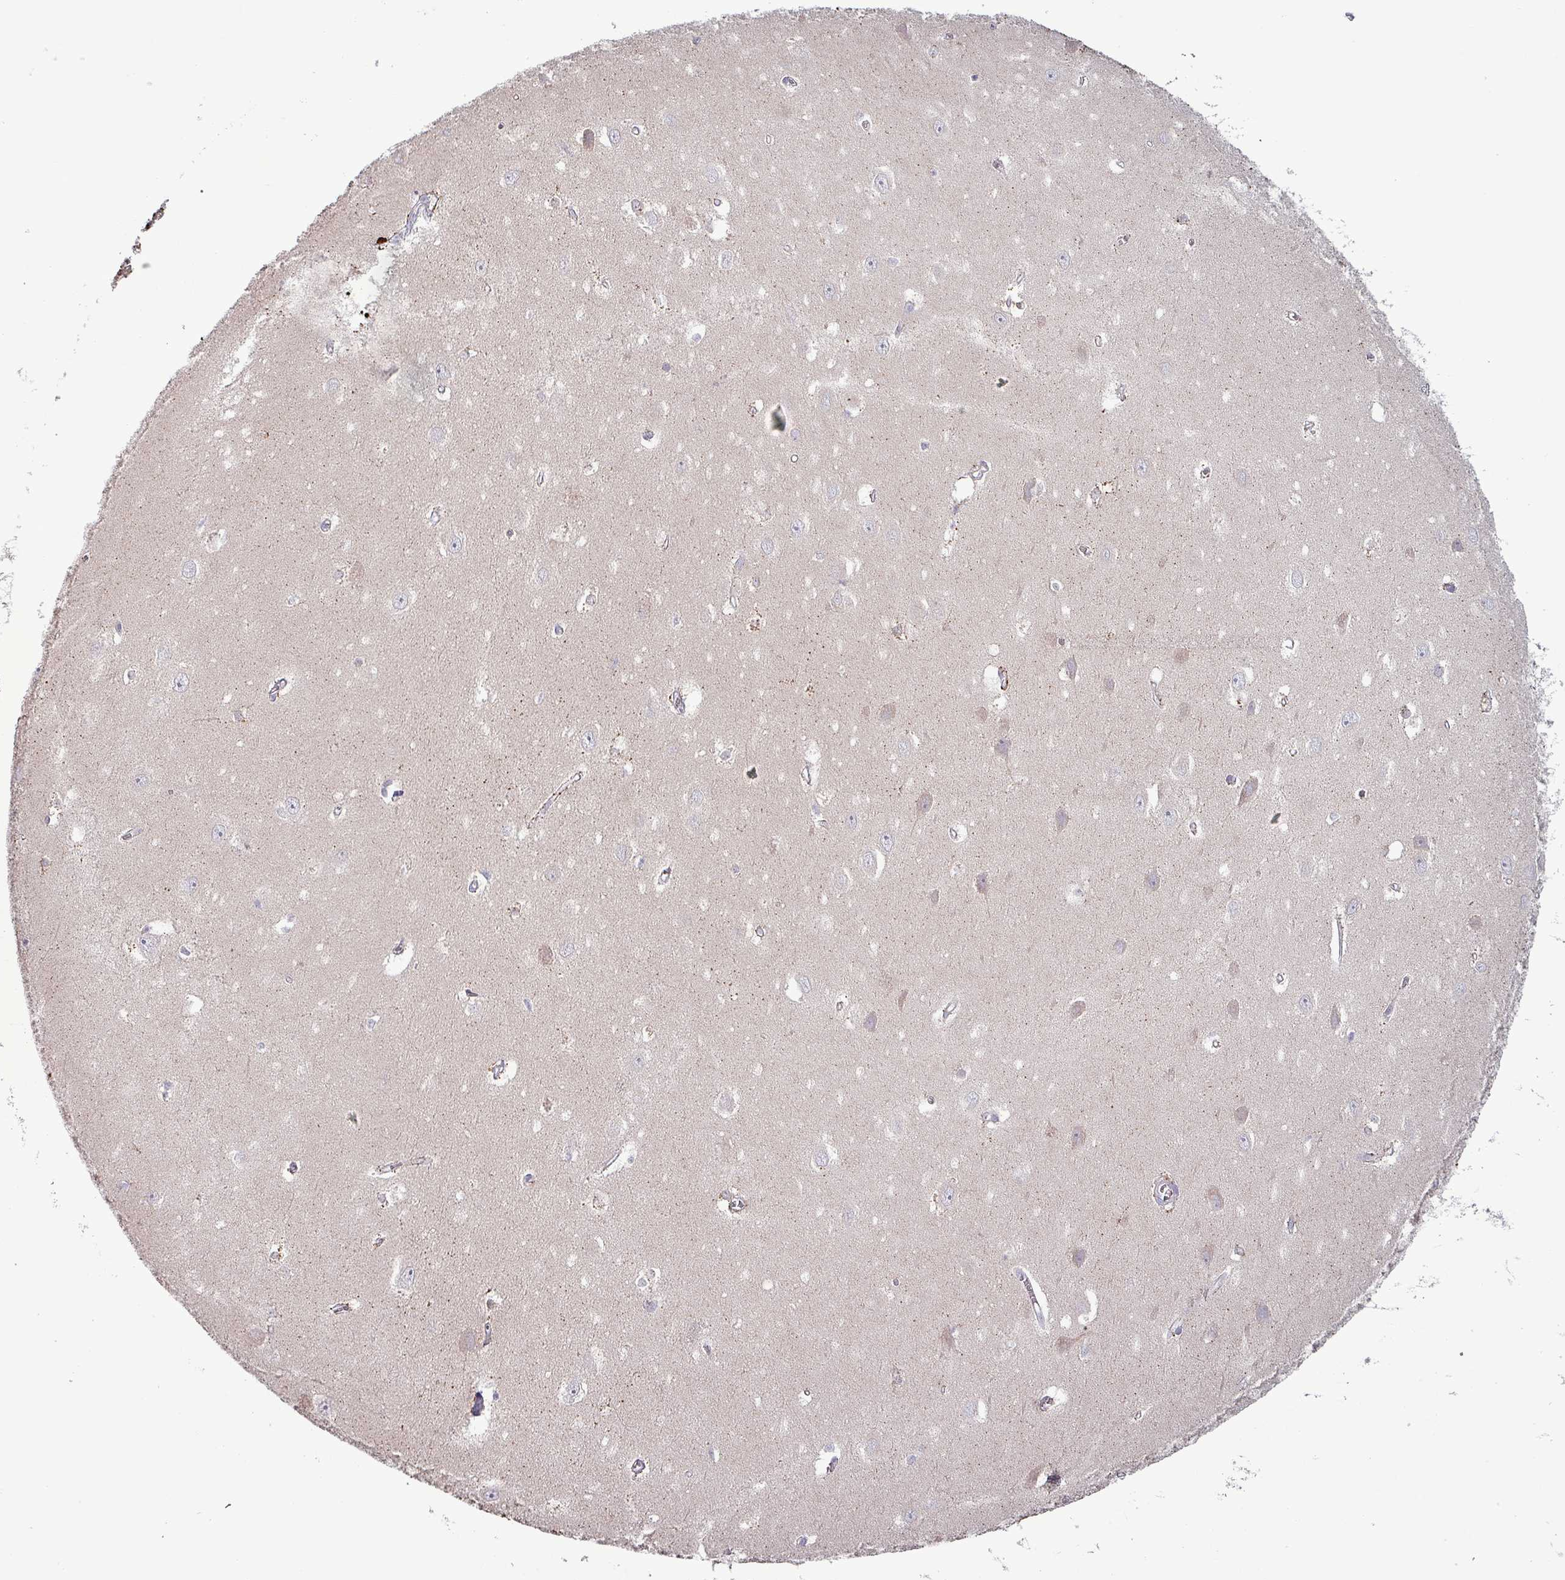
{"staining": {"intensity": "strong", "quantity": "<25%", "location": "cytoplasmic/membranous"}, "tissue": "hippocampus", "cell_type": "Glial cells", "image_type": "normal", "snomed": [{"axis": "morphology", "description": "Normal tissue, NOS"}, {"axis": "topography", "description": "Hippocampus"}], "caption": "Immunohistochemistry (DAB) staining of benign hippocampus reveals strong cytoplasmic/membranous protein positivity in about <25% of glial cells.", "gene": "HSD3B7", "patient": {"sex": "female", "age": 64}}